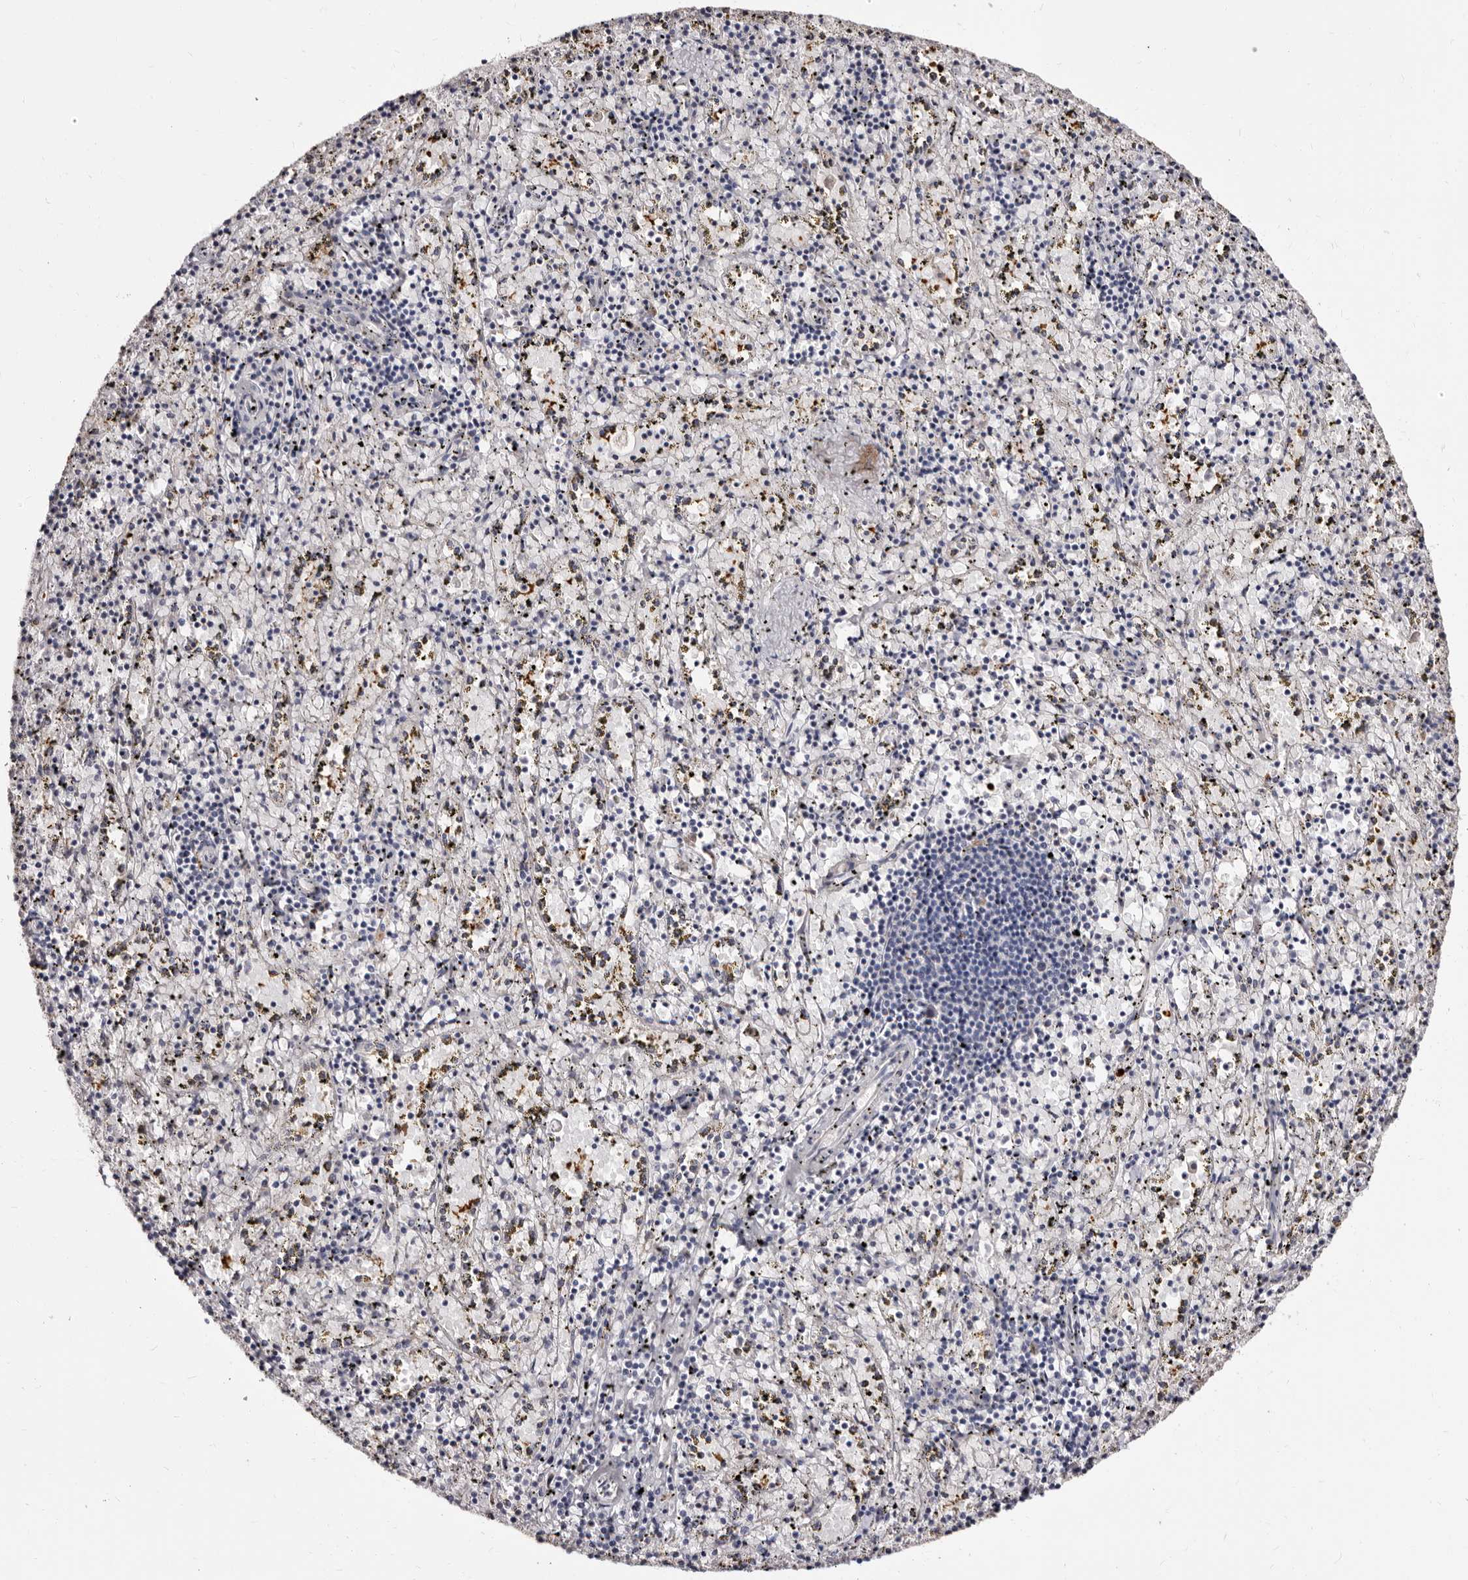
{"staining": {"intensity": "negative", "quantity": "none", "location": "none"}, "tissue": "spleen", "cell_type": "Cells in red pulp", "image_type": "normal", "snomed": [{"axis": "morphology", "description": "Normal tissue, NOS"}, {"axis": "topography", "description": "Spleen"}], "caption": "The micrograph shows no staining of cells in red pulp in normal spleen. (DAB (3,3'-diaminobenzidine) IHC with hematoxylin counter stain).", "gene": "PTAFR", "patient": {"sex": "male", "age": 11}}